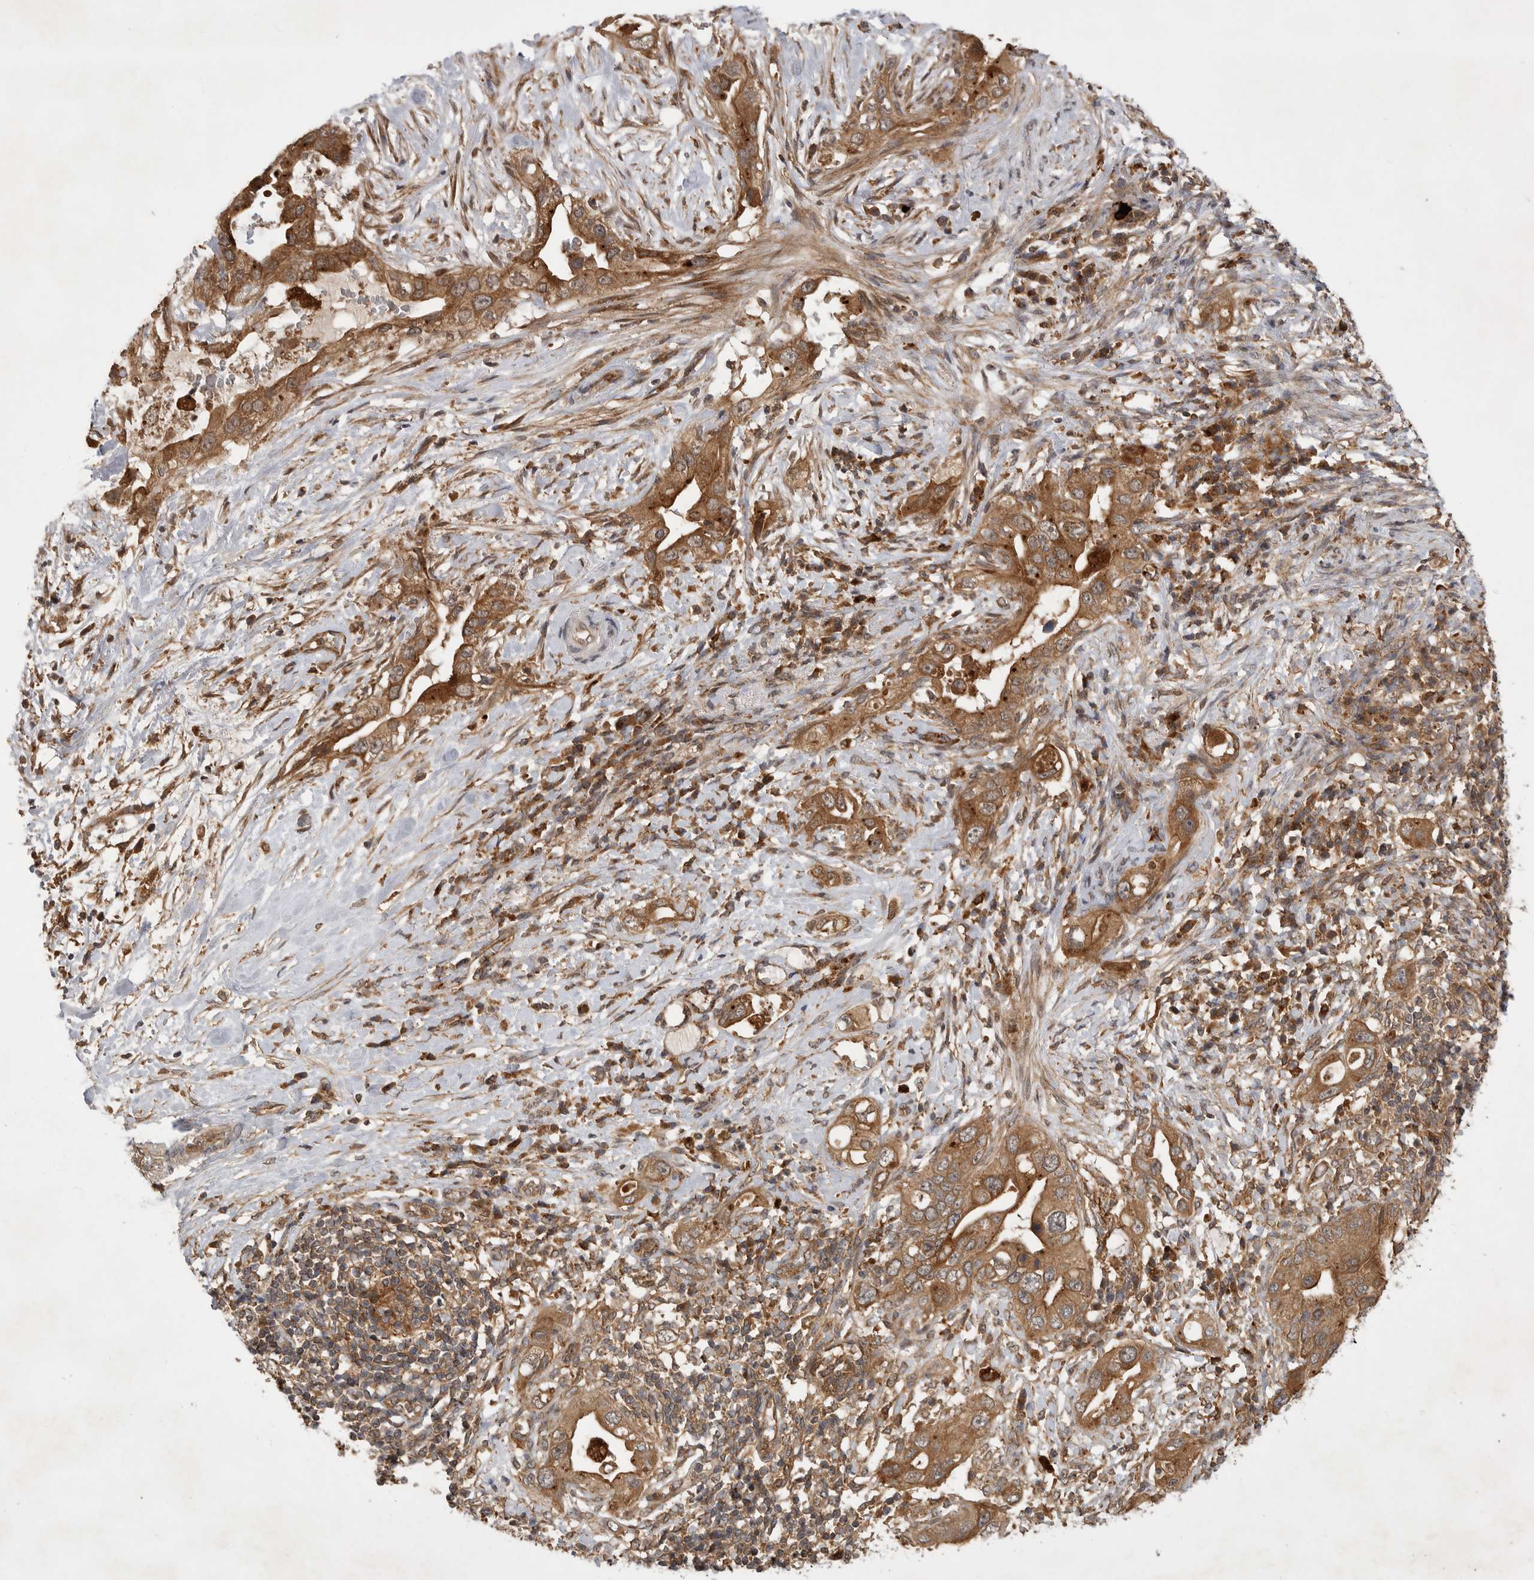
{"staining": {"intensity": "moderate", "quantity": ">75%", "location": "cytoplasmic/membranous"}, "tissue": "pancreatic cancer", "cell_type": "Tumor cells", "image_type": "cancer", "snomed": [{"axis": "morphology", "description": "Inflammation, NOS"}, {"axis": "morphology", "description": "Adenocarcinoma, NOS"}, {"axis": "topography", "description": "Pancreas"}], "caption": "Moderate cytoplasmic/membranous positivity for a protein is identified in about >75% of tumor cells of pancreatic adenocarcinoma using IHC.", "gene": "ZNF232", "patient": {"sex": "female", "age": 56}}